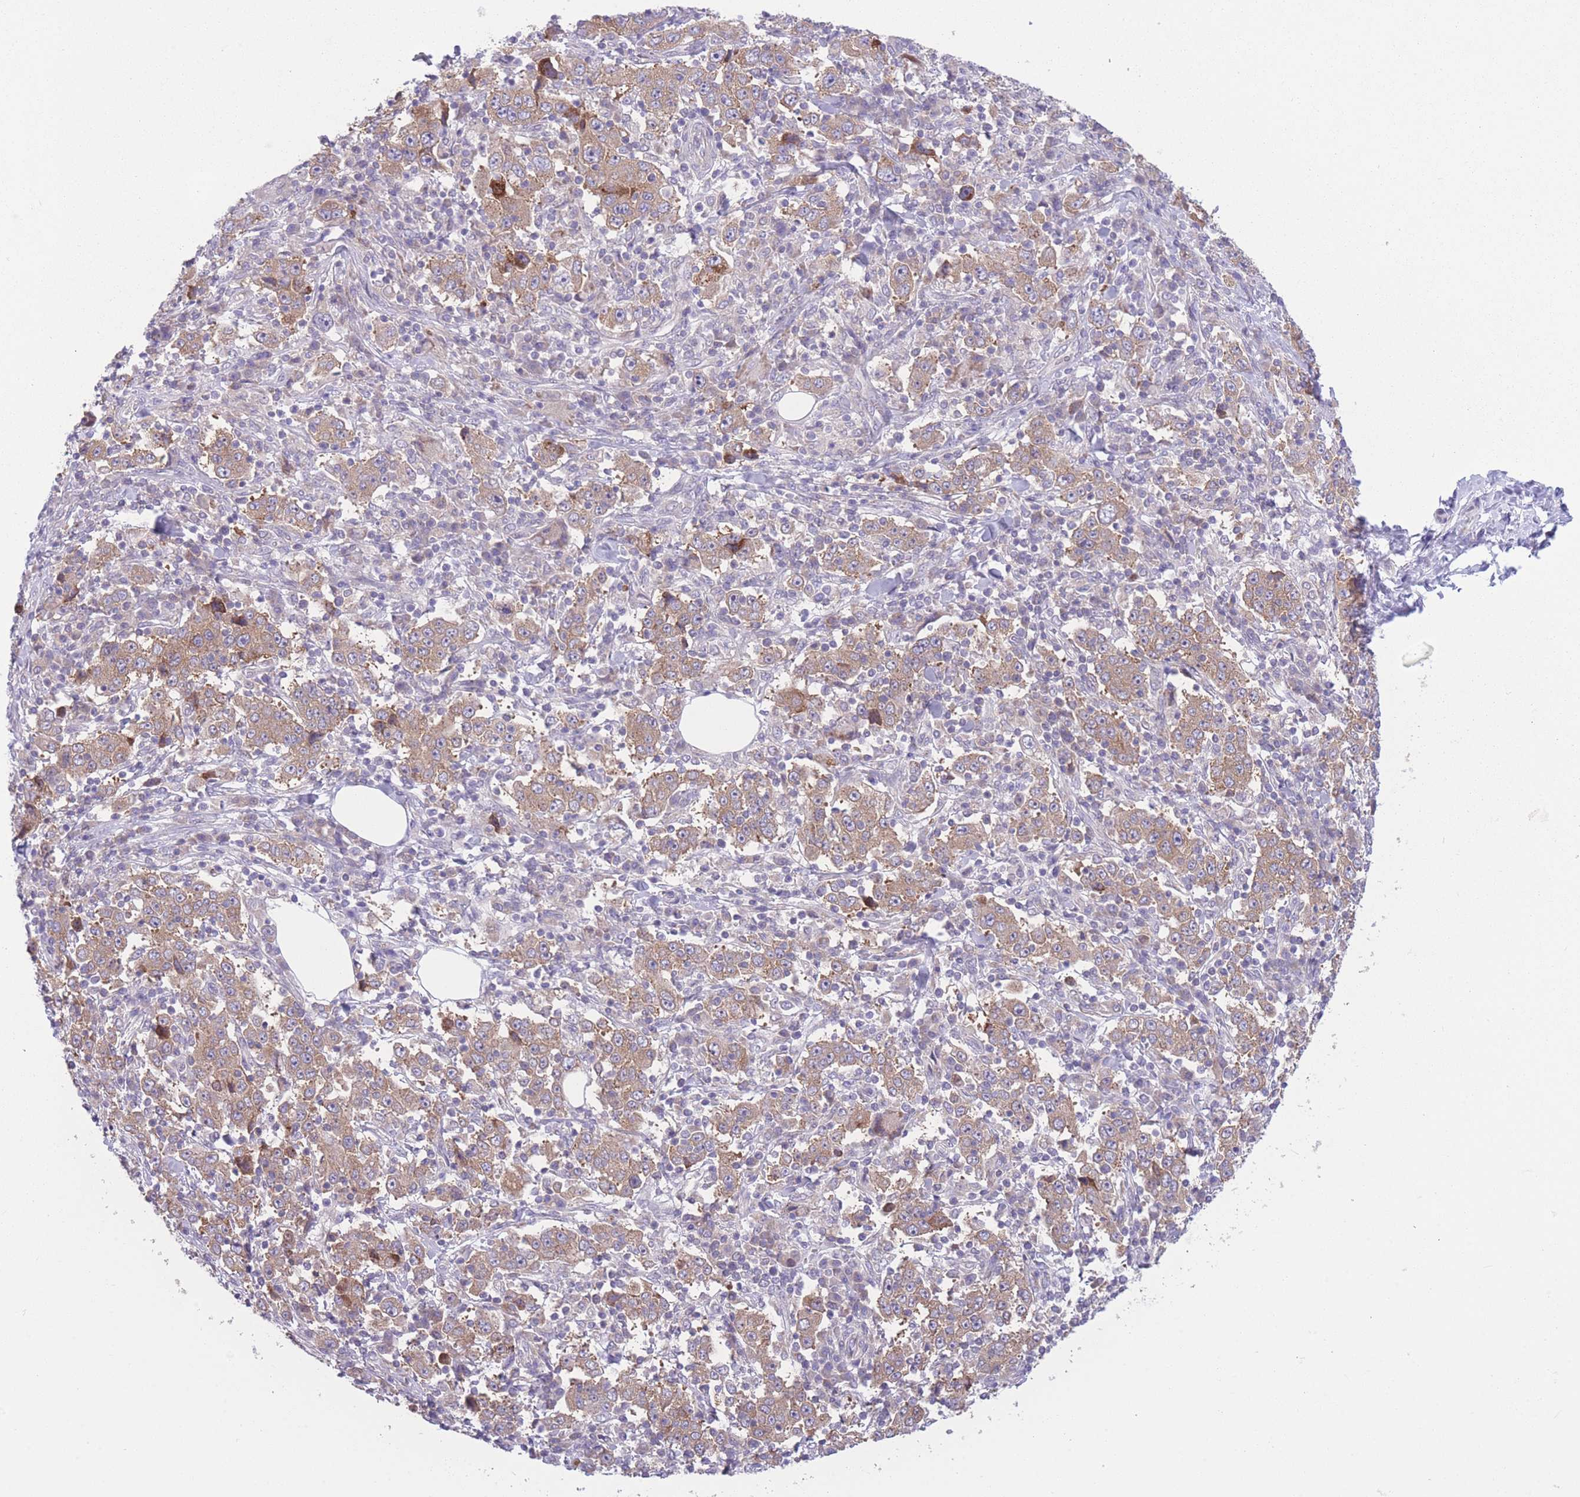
{"staining": {"intensity": "moderate", "quantity": ">75%", "location": "cytoplasmic/membranous"}, "tissue": "stomach cancer", "cell_type": "Tumor cells", "image_type": "cancer", "snomed": [{"axis": "morphology", "description": "Normal tissue, NOS"}, {"axis": "morphology", "description": "Adenocarcinoma, NOS"}, {"axis": "topography", "description": "Stomach, upper"}, {"axis": "topography", "description": "Stomach"}], "caption": "Immunohistochemistry (IHC) of stomach cancer shows medium levels of moderate cytoplasmic/membranous staining in approximately >75% of tumor cells.", "gene": "CCT6B", "patient": {"sex": "male", "age": 59}}